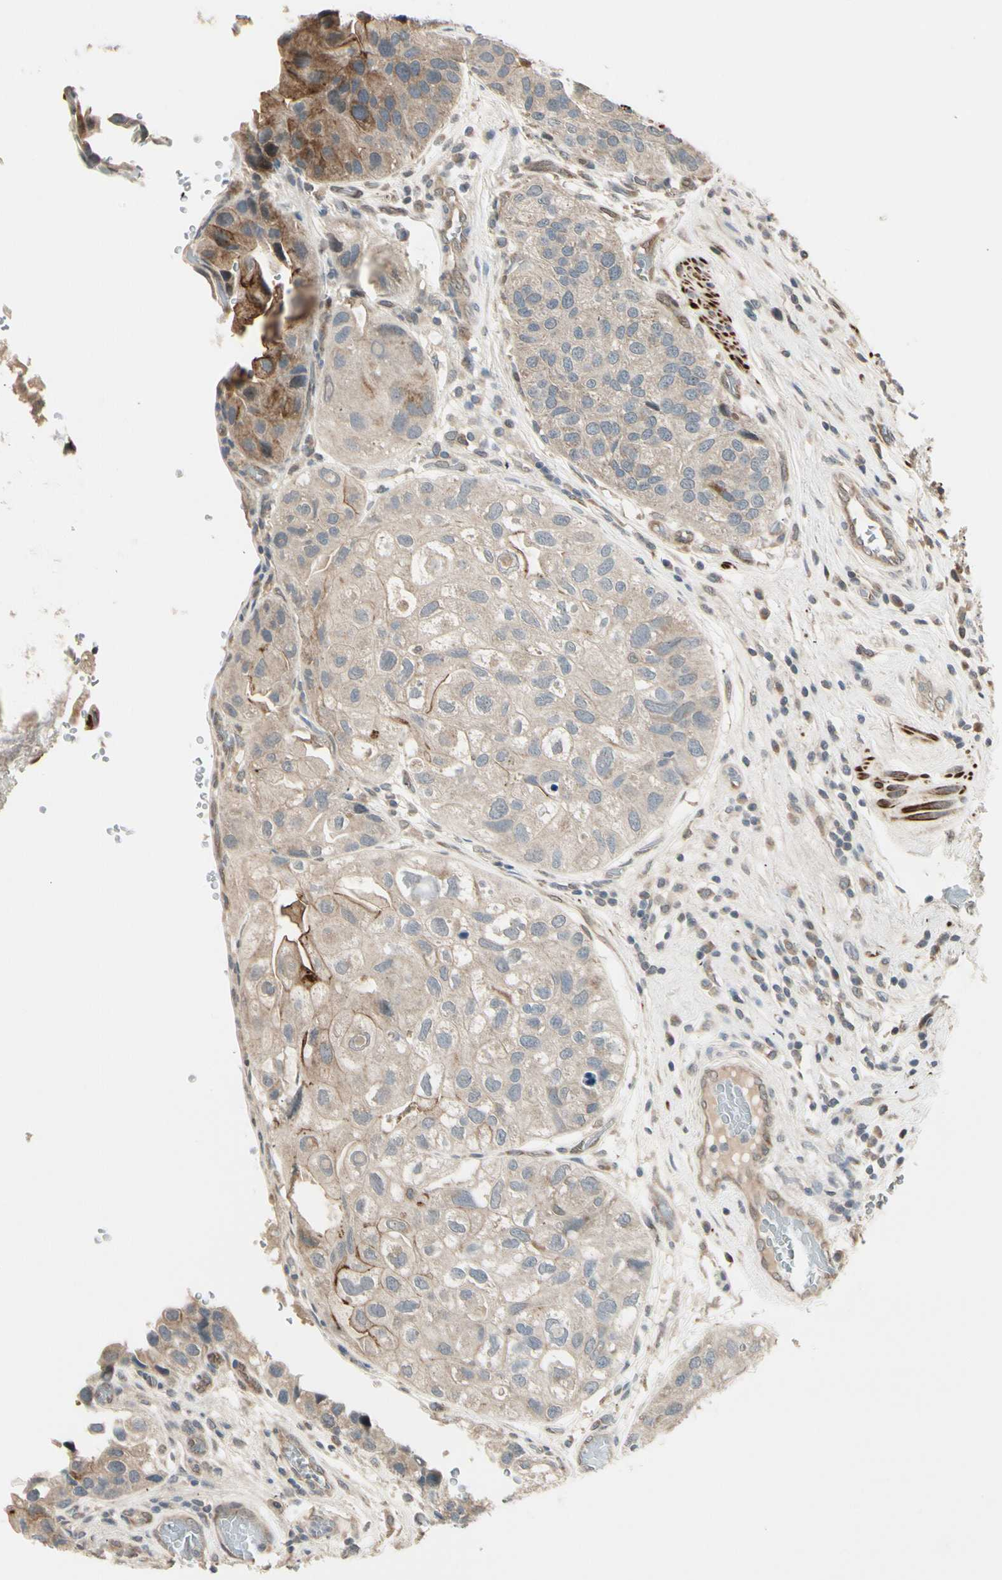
{"staining": {"intensity": "weak", "quantity": ">75%", "location": "cytoplasmic/membranous"}, "tissue": "urothelial cancer", "cell_type": "Tumor cells", "image_type": "cancer", "snomed": [{"axis": "morphology", "description": "Urothelial carcinoma, High grade"}, {"axis": "topography", "description": "Urinary bladder"}], "caption": "Urothelial carcinoma (high-grade) stained with a brown dye displays weak cytoplasmic/membranous positive expression in approximately >75% of tumor cells.", "gene": "SVBP", "patient": {"sex": "female", "age": 64}}